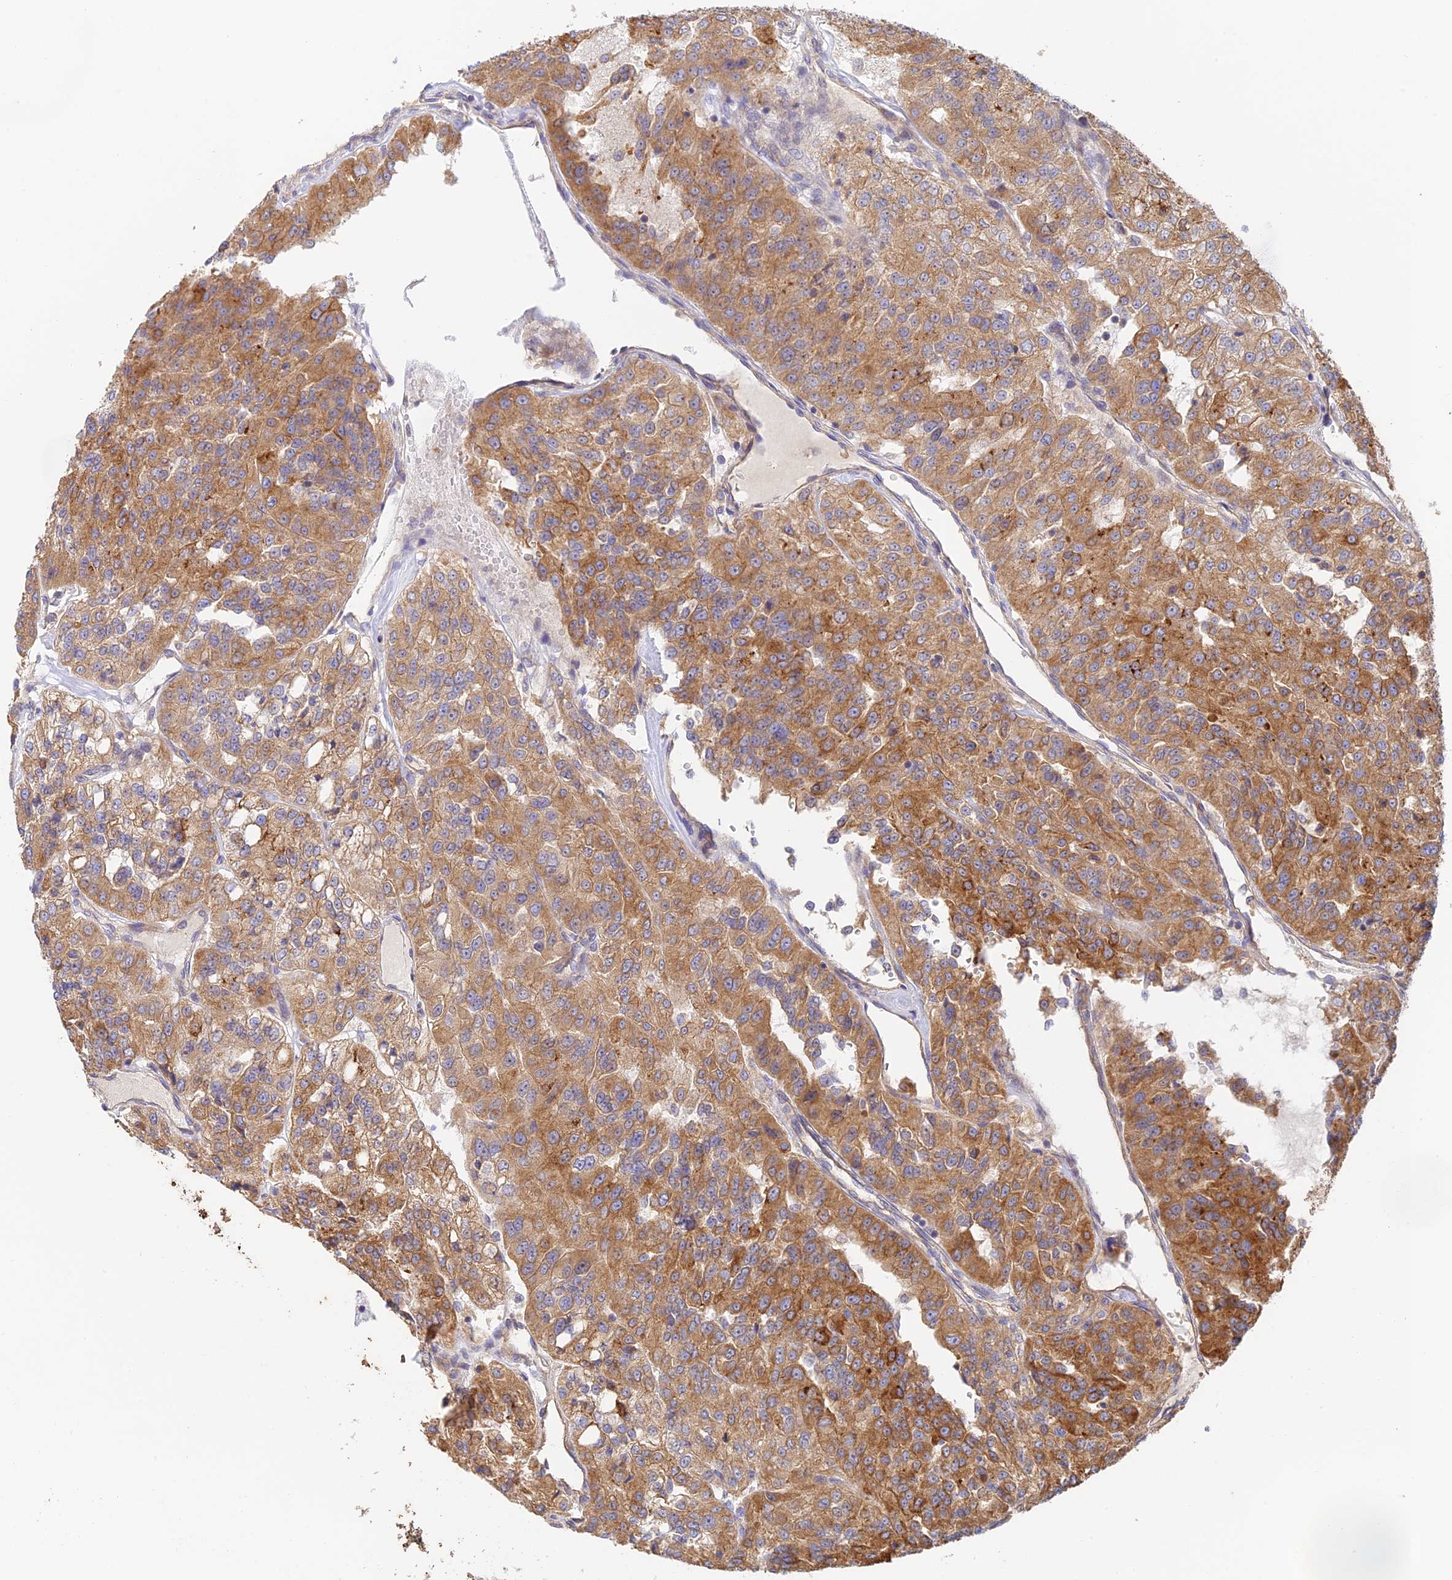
{"staining": {"intensity": "moderate", "quantity": ">75%", "location": "cytoplasmic/membranous"}, "tissue": "renal cancer", "cell_type": "Tumor cells", "image_type": "cancer", "snomed": [{"axis": "morphology", "description": "Adenocarcinoma, NOS"}, {"axis": "topography", "description": "Kidney"}], "caption": "An image of human adenocarcinoma (renal) stained for a protein displays moderate cytoplasmic/membranous brown staining in tumor cells.", "gene": "MYO9A", "patient": {"sex": "female", "age": 63}}